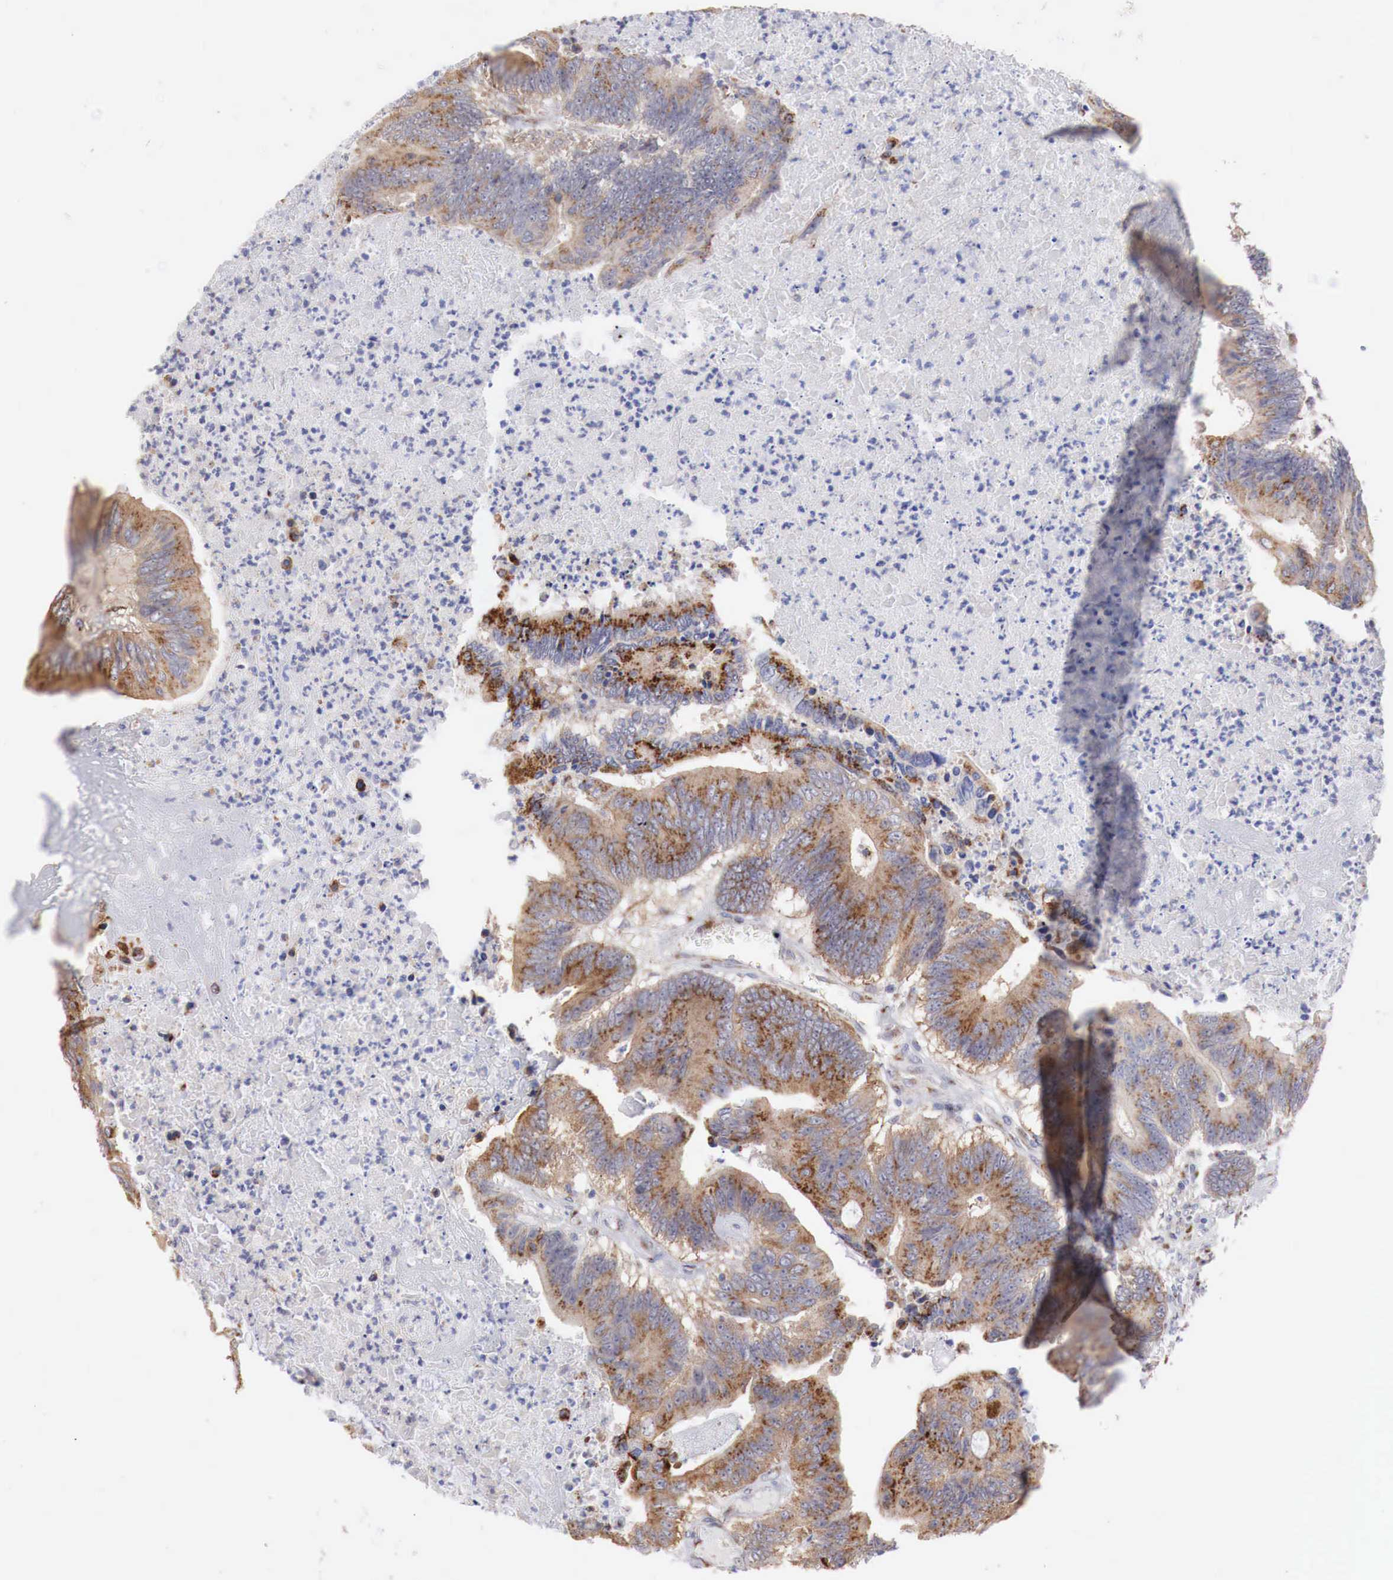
{"staining": {"intensity": "strong", "quantity": ">75%", "location": "cytoplasmic/membranous"}, "tissue": "colorectal cancer", "cell_type": "Tumor cells", "image_type": "cancer", "snomed": [{"axis": "morphology", "description": "Adenocarcinoma, NOS"}, {"axis": "topography", "description": "Colon"}], "caption": "A high-resolution histopathology image shows immunohistochemistry staining of colorectal adenocarcinoma, which demonstrates strong cytoplasmic/membranous expression in about >75% of tumor cells.", "gene": "SYAP1", "patient": {"sex": "male", "age": 65}}